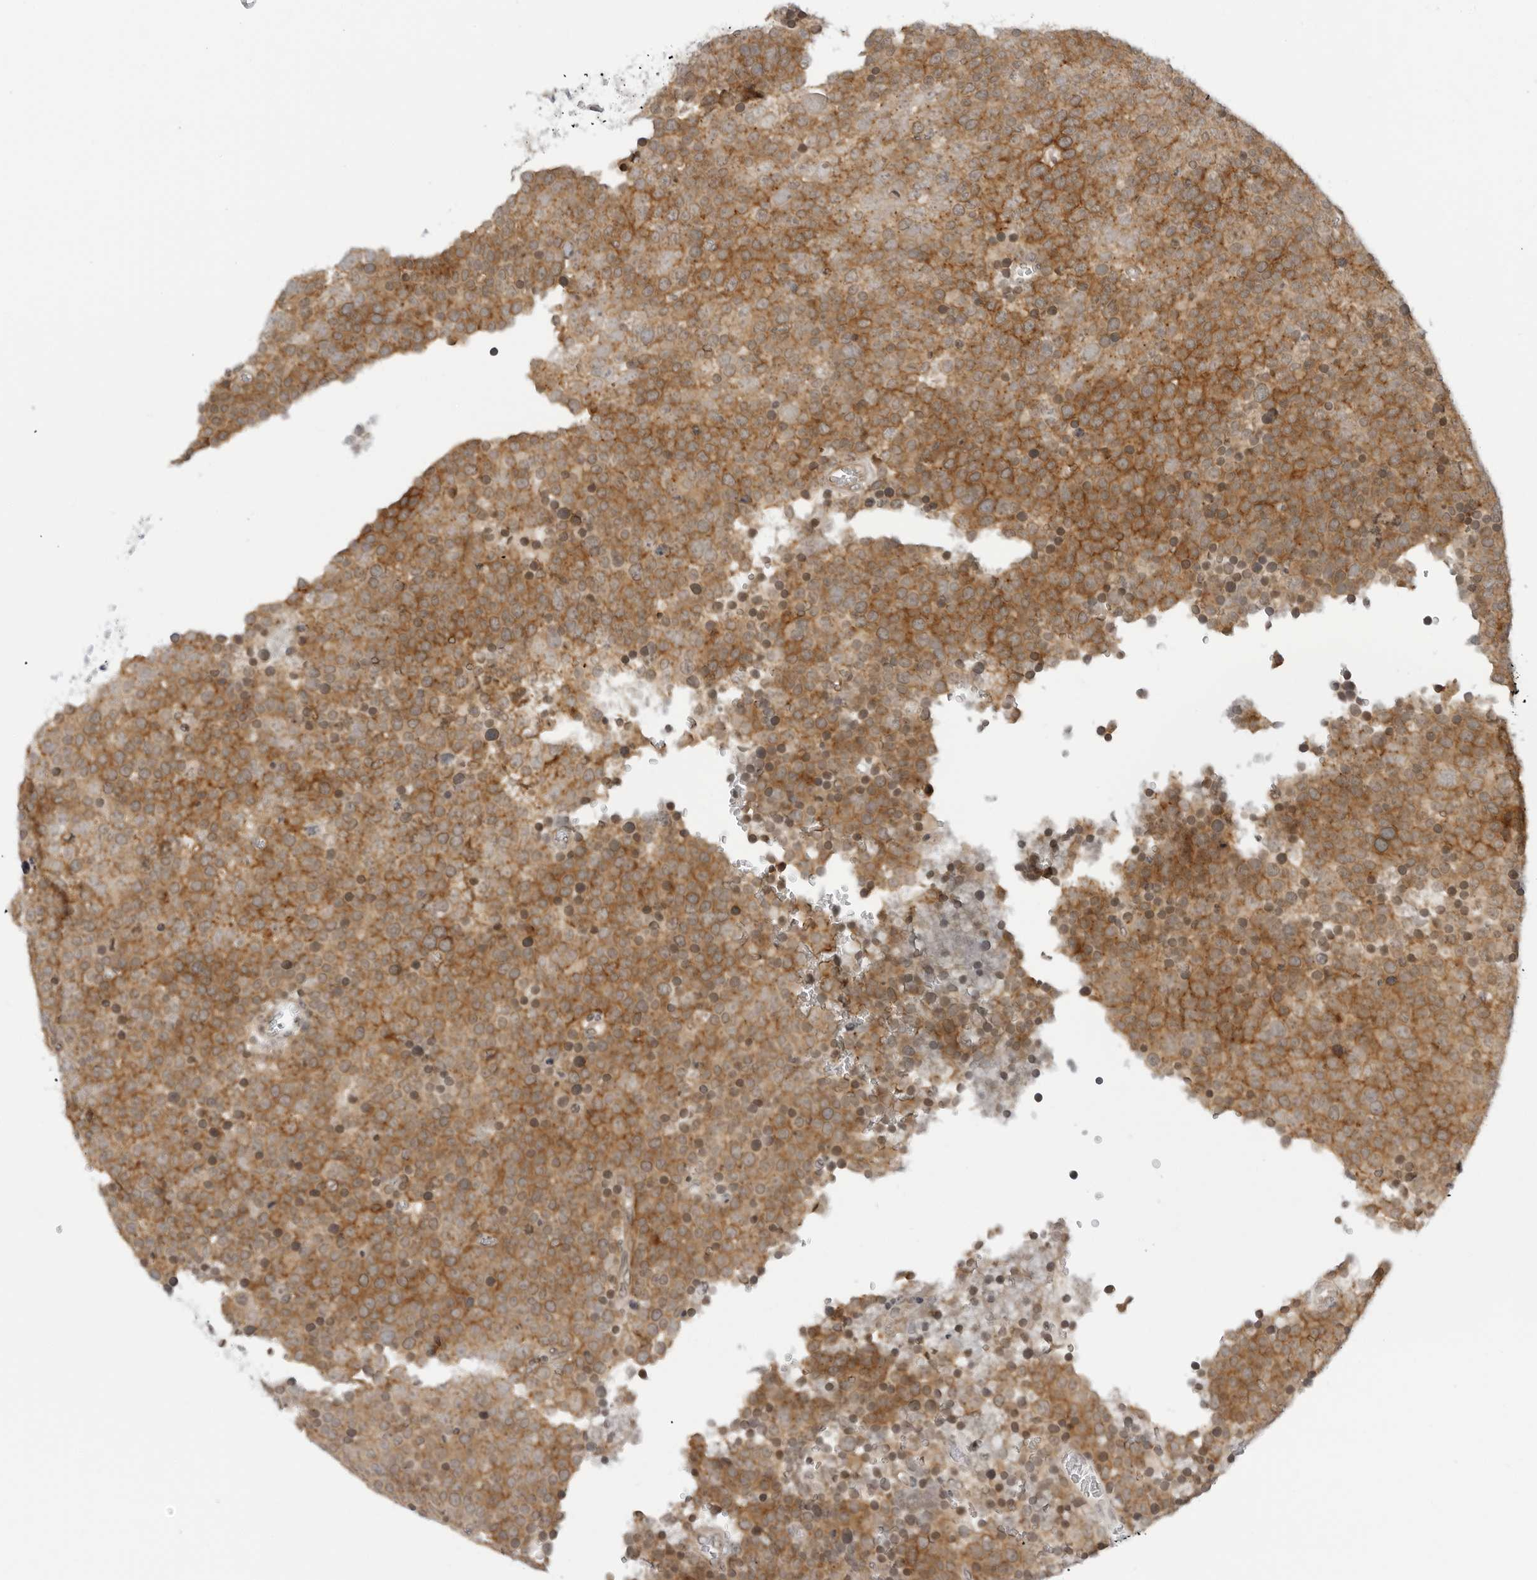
{"staining": {"intensity": "moderate", "quantity": ">75%", "location": "cytoplasmic/membranous"}, "tissue": "testis cancer", "cell_type": "Tumor cells", "image_type": "cancer", "snomed": [{"axis": "morphology", "description": "Seminoma, NOS"}, {"axis": "topography", "description": "Testis"}], "caption": "A brown stain highlights moderate cytoplasmic/membranous staining of a protein in testis cancer tumor cells.", "gene": "SUGCT", "patient": {"sex": "male", "age": 71}}